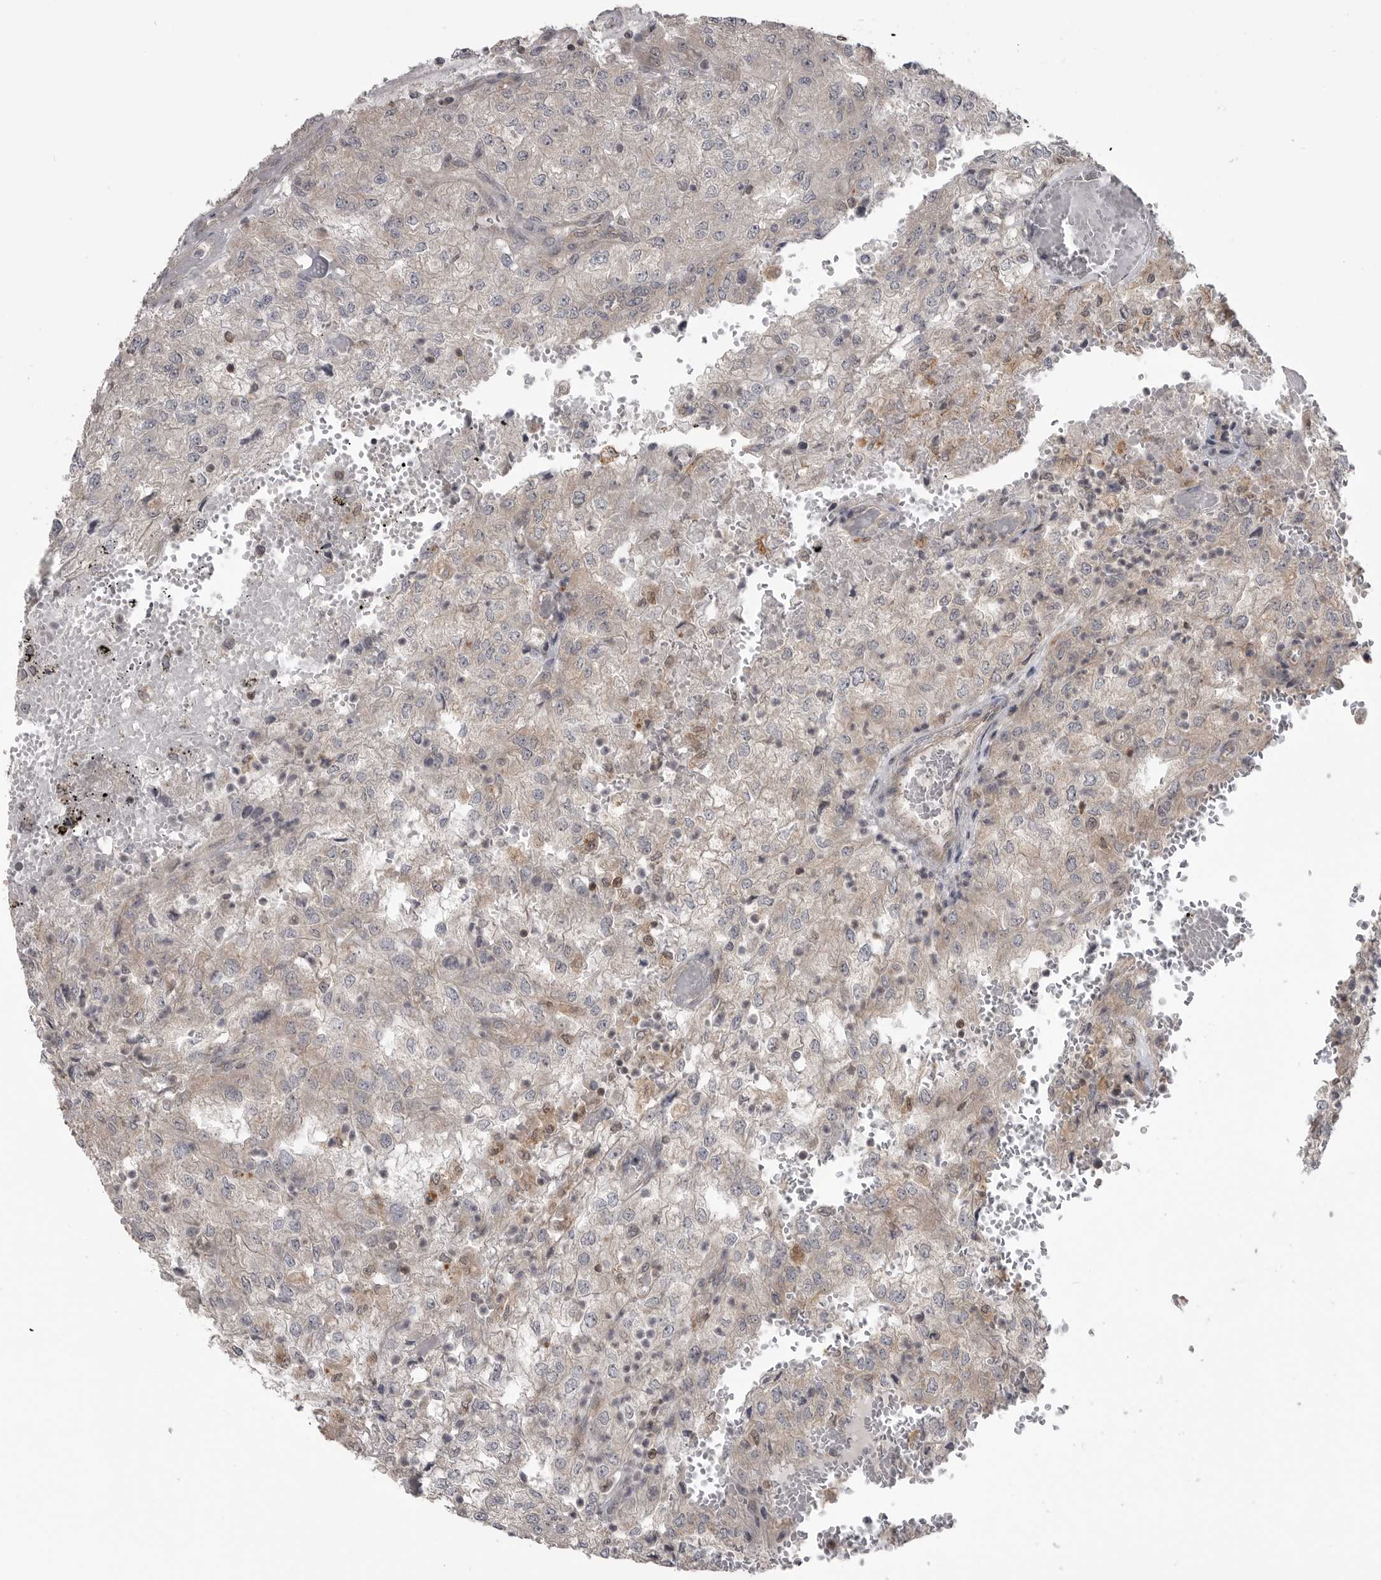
{"staining": {"intensity": "negative", "quantity": "none", "location": "none"}, "tissue": "renal cancer", "cell_type": "Tumor cells", "image_type": "cancer", "snomed": [{"axis": "morphology", "description": "Adenocarcinoma, NOS"}, {"axis": "topography", "description": "Kidney"}], "caption": "Tumor cells show no significant positivity in renal adenocarcinoma.", "gene": "MAPK13", "patient": {"sex": "female", "age": 54}}